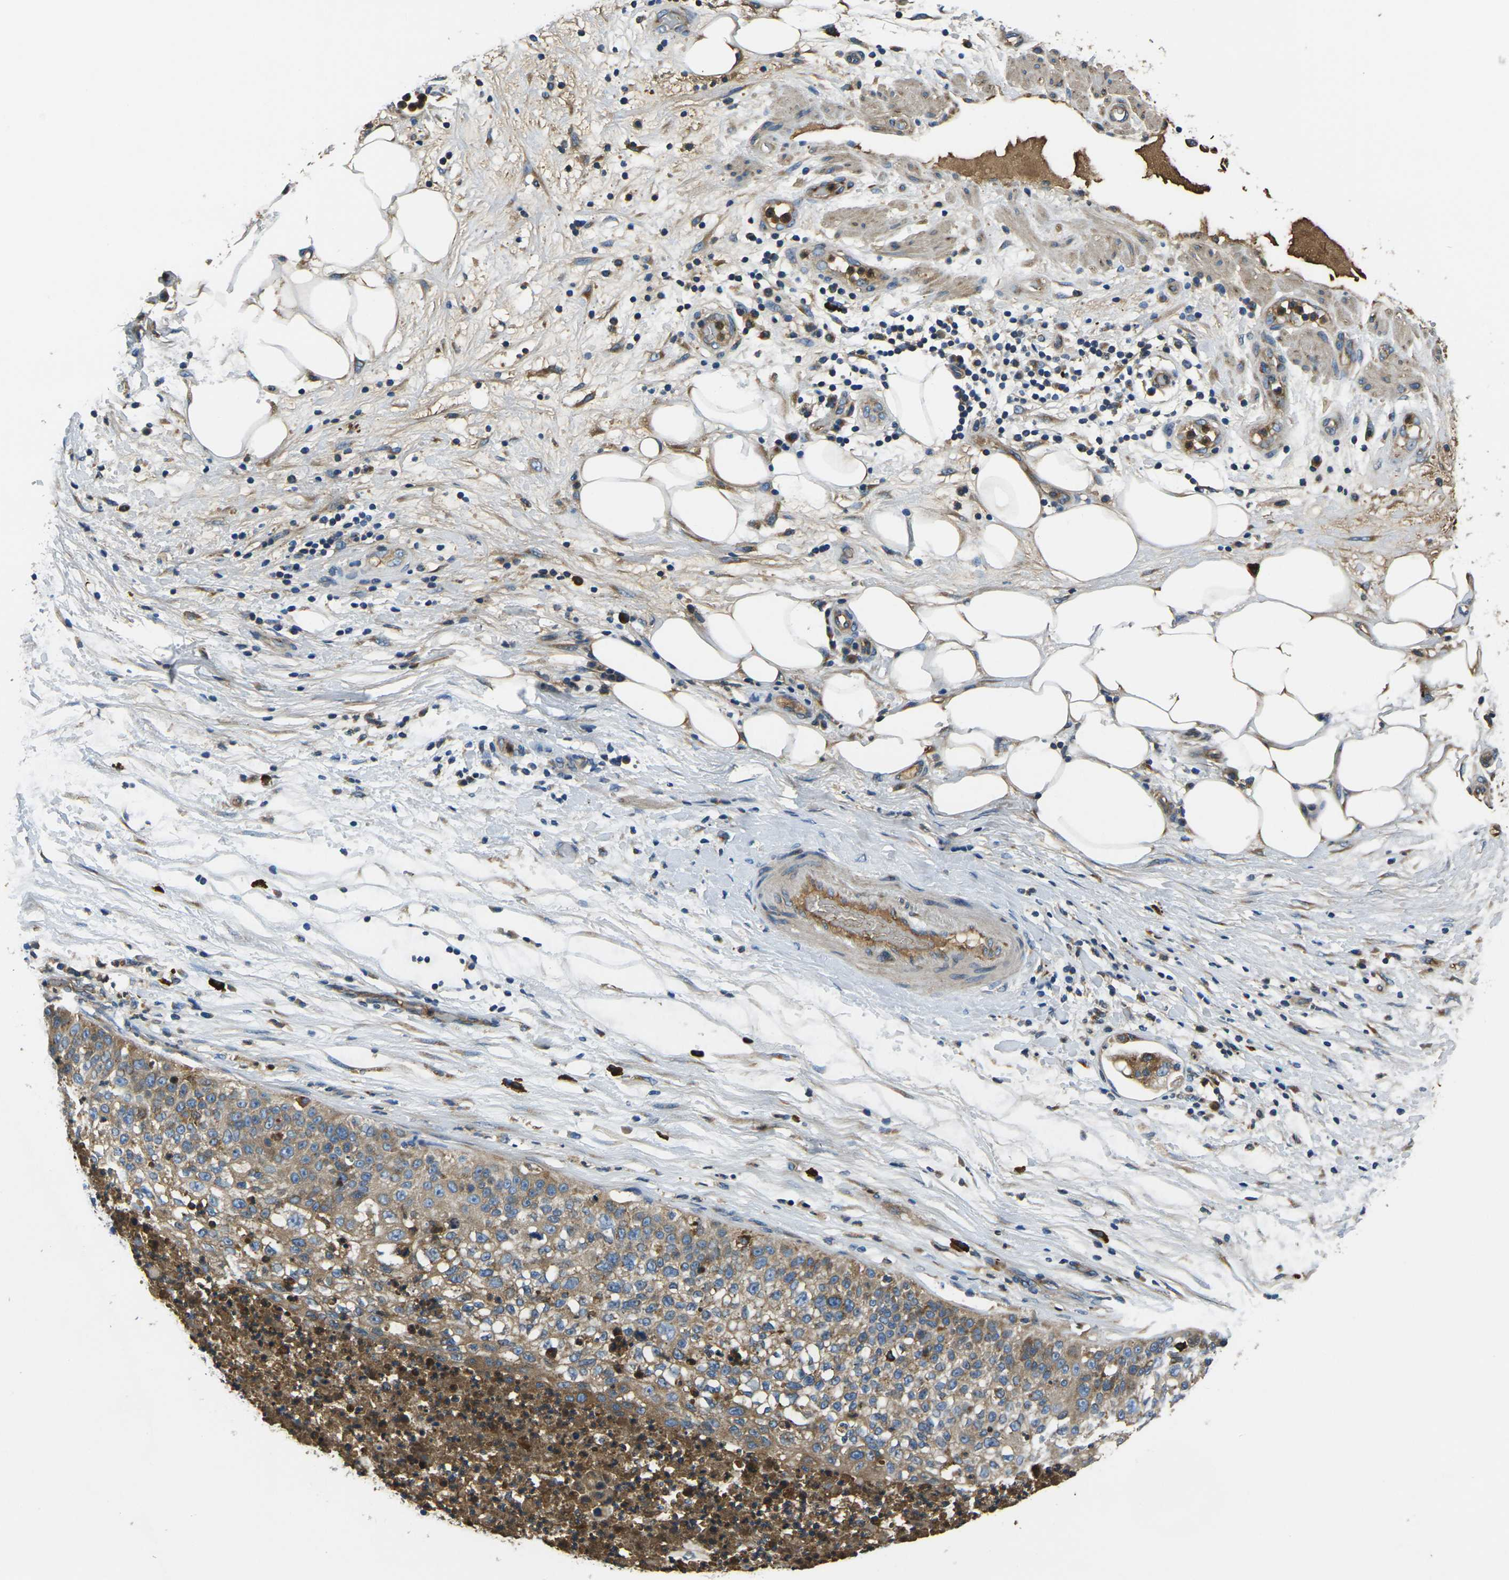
{"staining": {"intensity": "moderate", "quantity": ">75%", "location": "cytoplasmic/membranous"}, "tissue": "lung cancer", "cell_type": "Tumor cells", "image_type": "cancer", "snomed": [{"axis": "morphology", "description": "Inflammation, NOS"}, {"axis": "morphology", "description": "Squamous cell carcinoma, NOS"}, {"axis": "topography", "description": "Lymph node"}, {"axis": "topography", "description": "Soft tissue"}, {"axis": "topography", "description": "Lung"}], "caption": "Immunohistochemistry (IHC) histopathology image of lung cancer stained for a protein (brown), which exhibits medium levels of moderate cytoplasmic/membranous positivity in about >75% of tumor cells.", "gene": "RAB1B", "patient": {"sex": "male", "age": 66}}